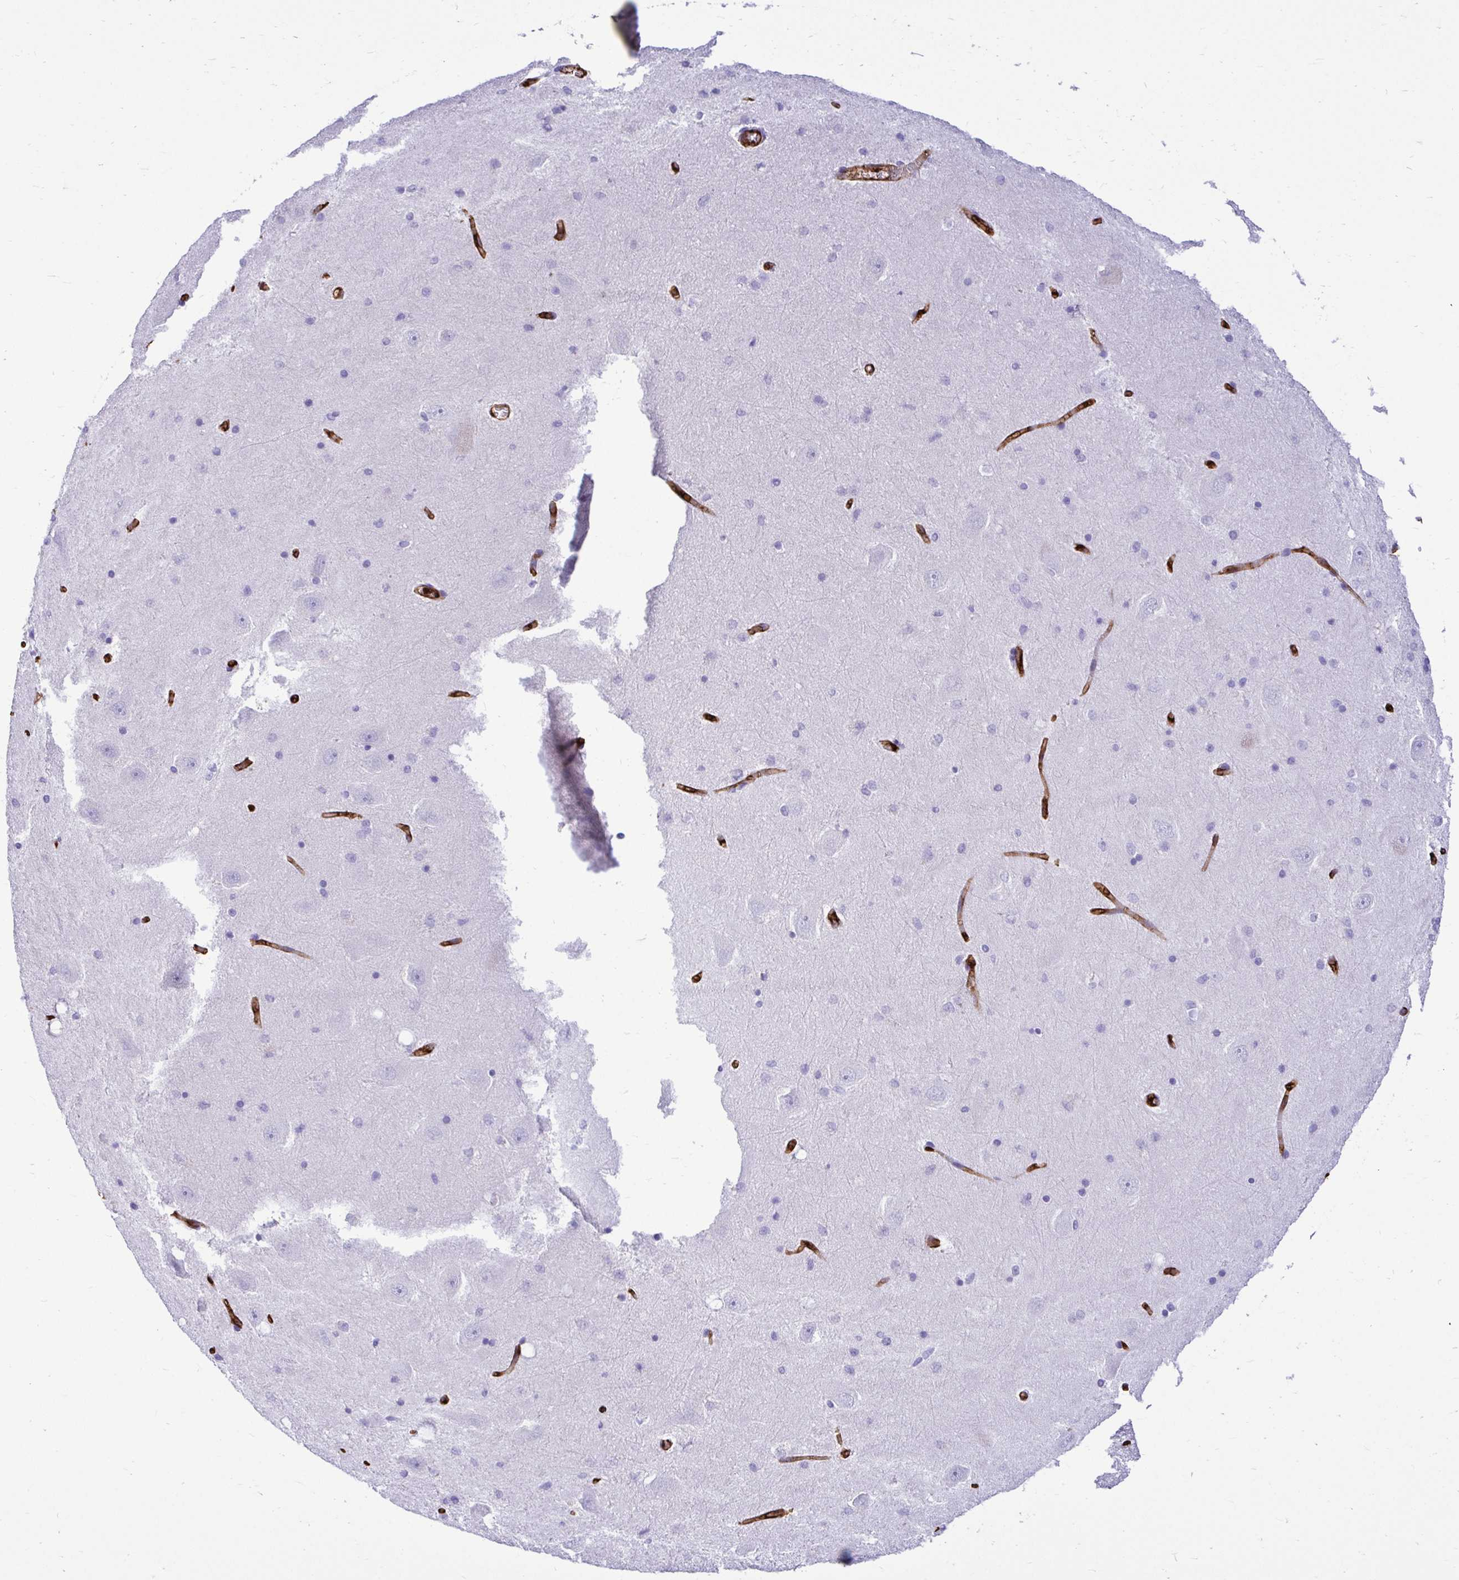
{"staining": {"intensity": "negative", "quantity": "none", "location": "none"}, "tissue": "hippocampus", "cell_type": "Glial cells", "image_type": "normal", "snomed": [{"axis": "morphology", "description": "Normal tissue, NOS"}, {"axis": "topography", "description": "Hippocampus"}], "caption": "Immunohistochemical staining of benign human hippocampus displays no significant expression in glial cells.", "gene": "ABCG2", "patient": {"sex": "male", "age": 58}}